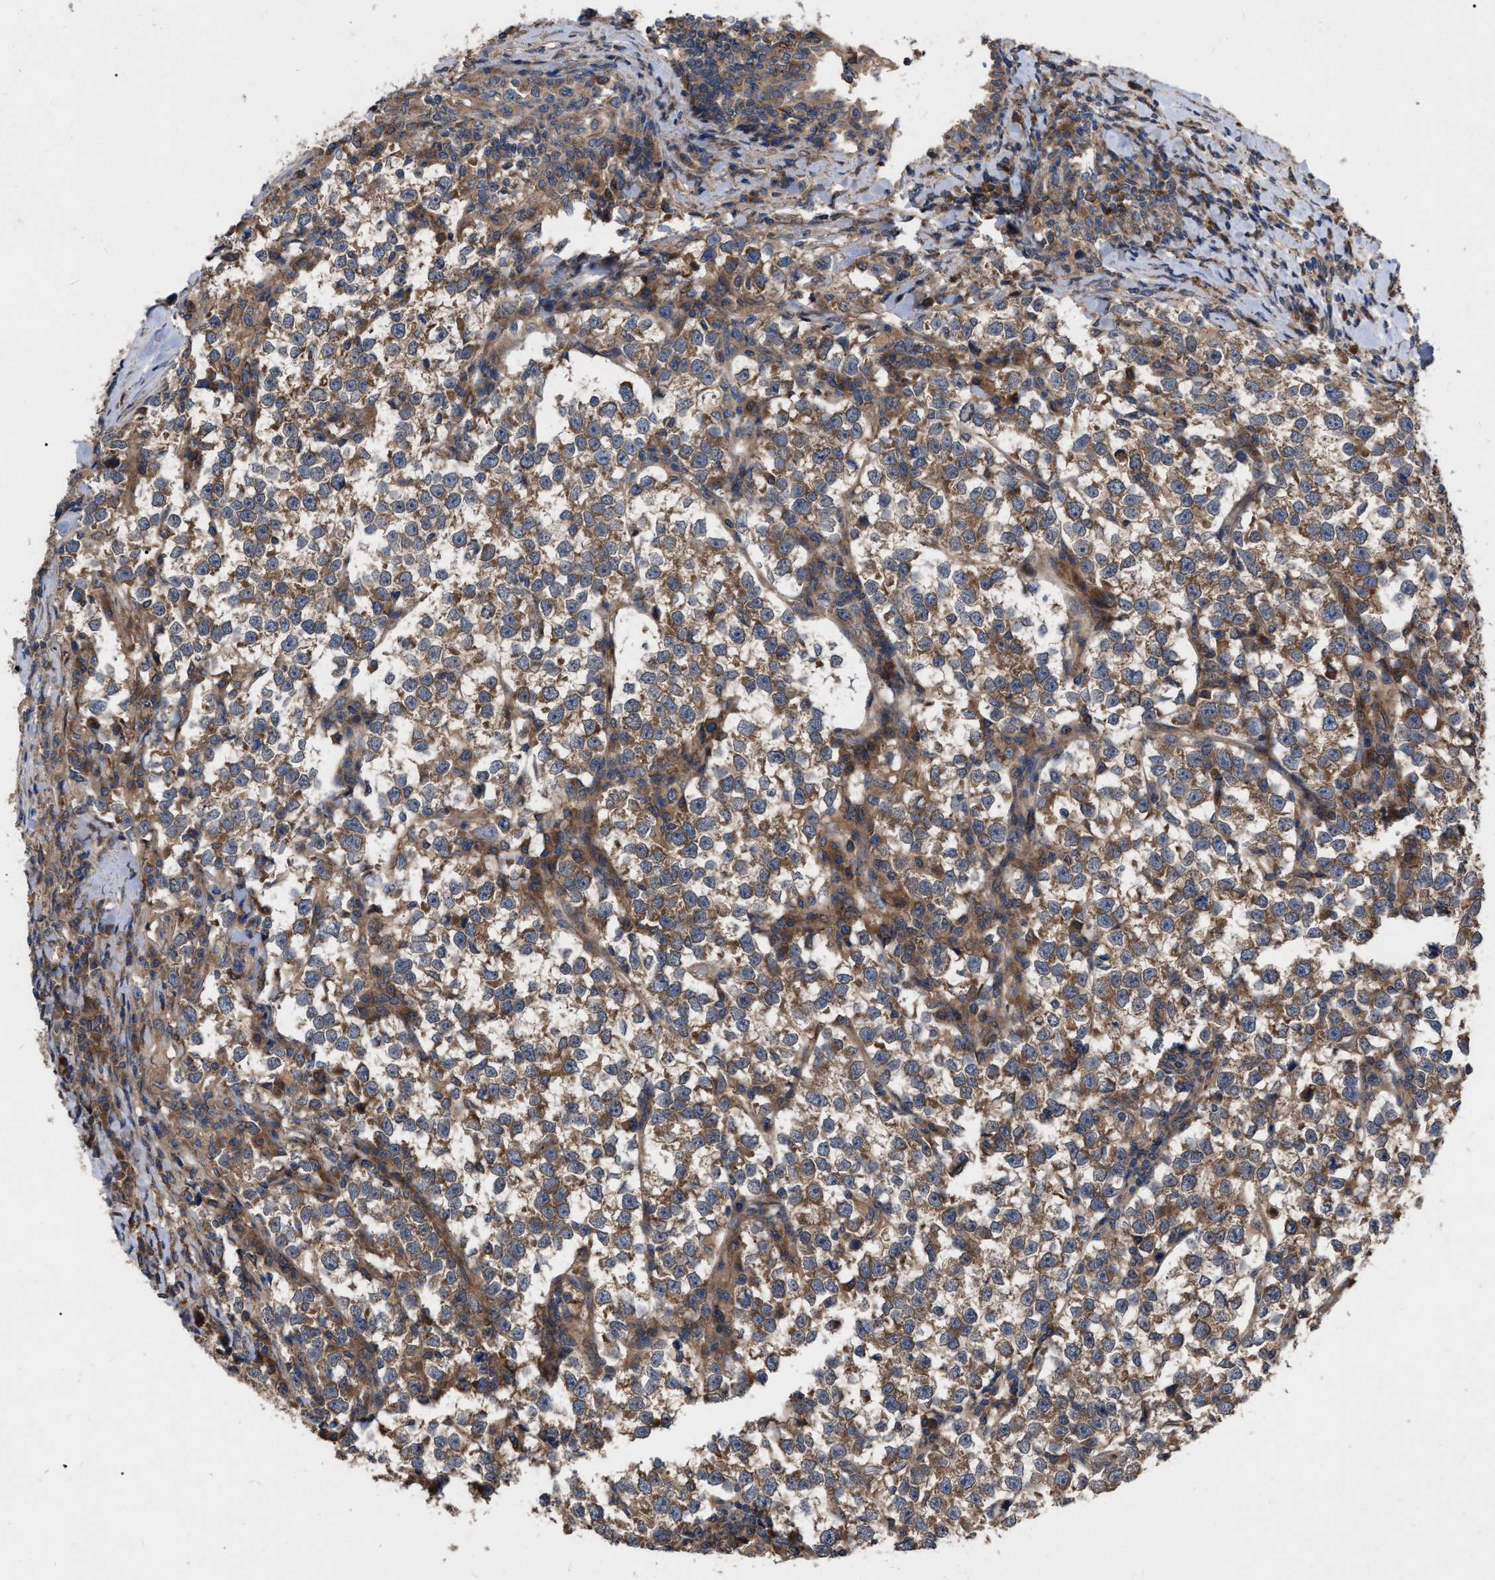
{"staining": {"intensity": "moderate", "quantity": ">75%", "location": "cytoplasmic/membranous"}, "tissue": "testis cancer", "cell_type": "Tumor cells", "image_type": "cancer", "snomed": [{"axis": "morphology", "description": "Normal tissue, NOS"}, {"axis": "morphology", "description": "Seminoma, NOS"}, {"axis": "topography", "description": "Testis"}], "caption": "The micrograph shows immunohistochemical staining of seminoma (testis). There is moderate cytoplasmic/membranous expression is appreciated in approximately >75% of tumor cells.", "gene": "CDKN2C", "patient": {"sex": "male", "age": 43}}